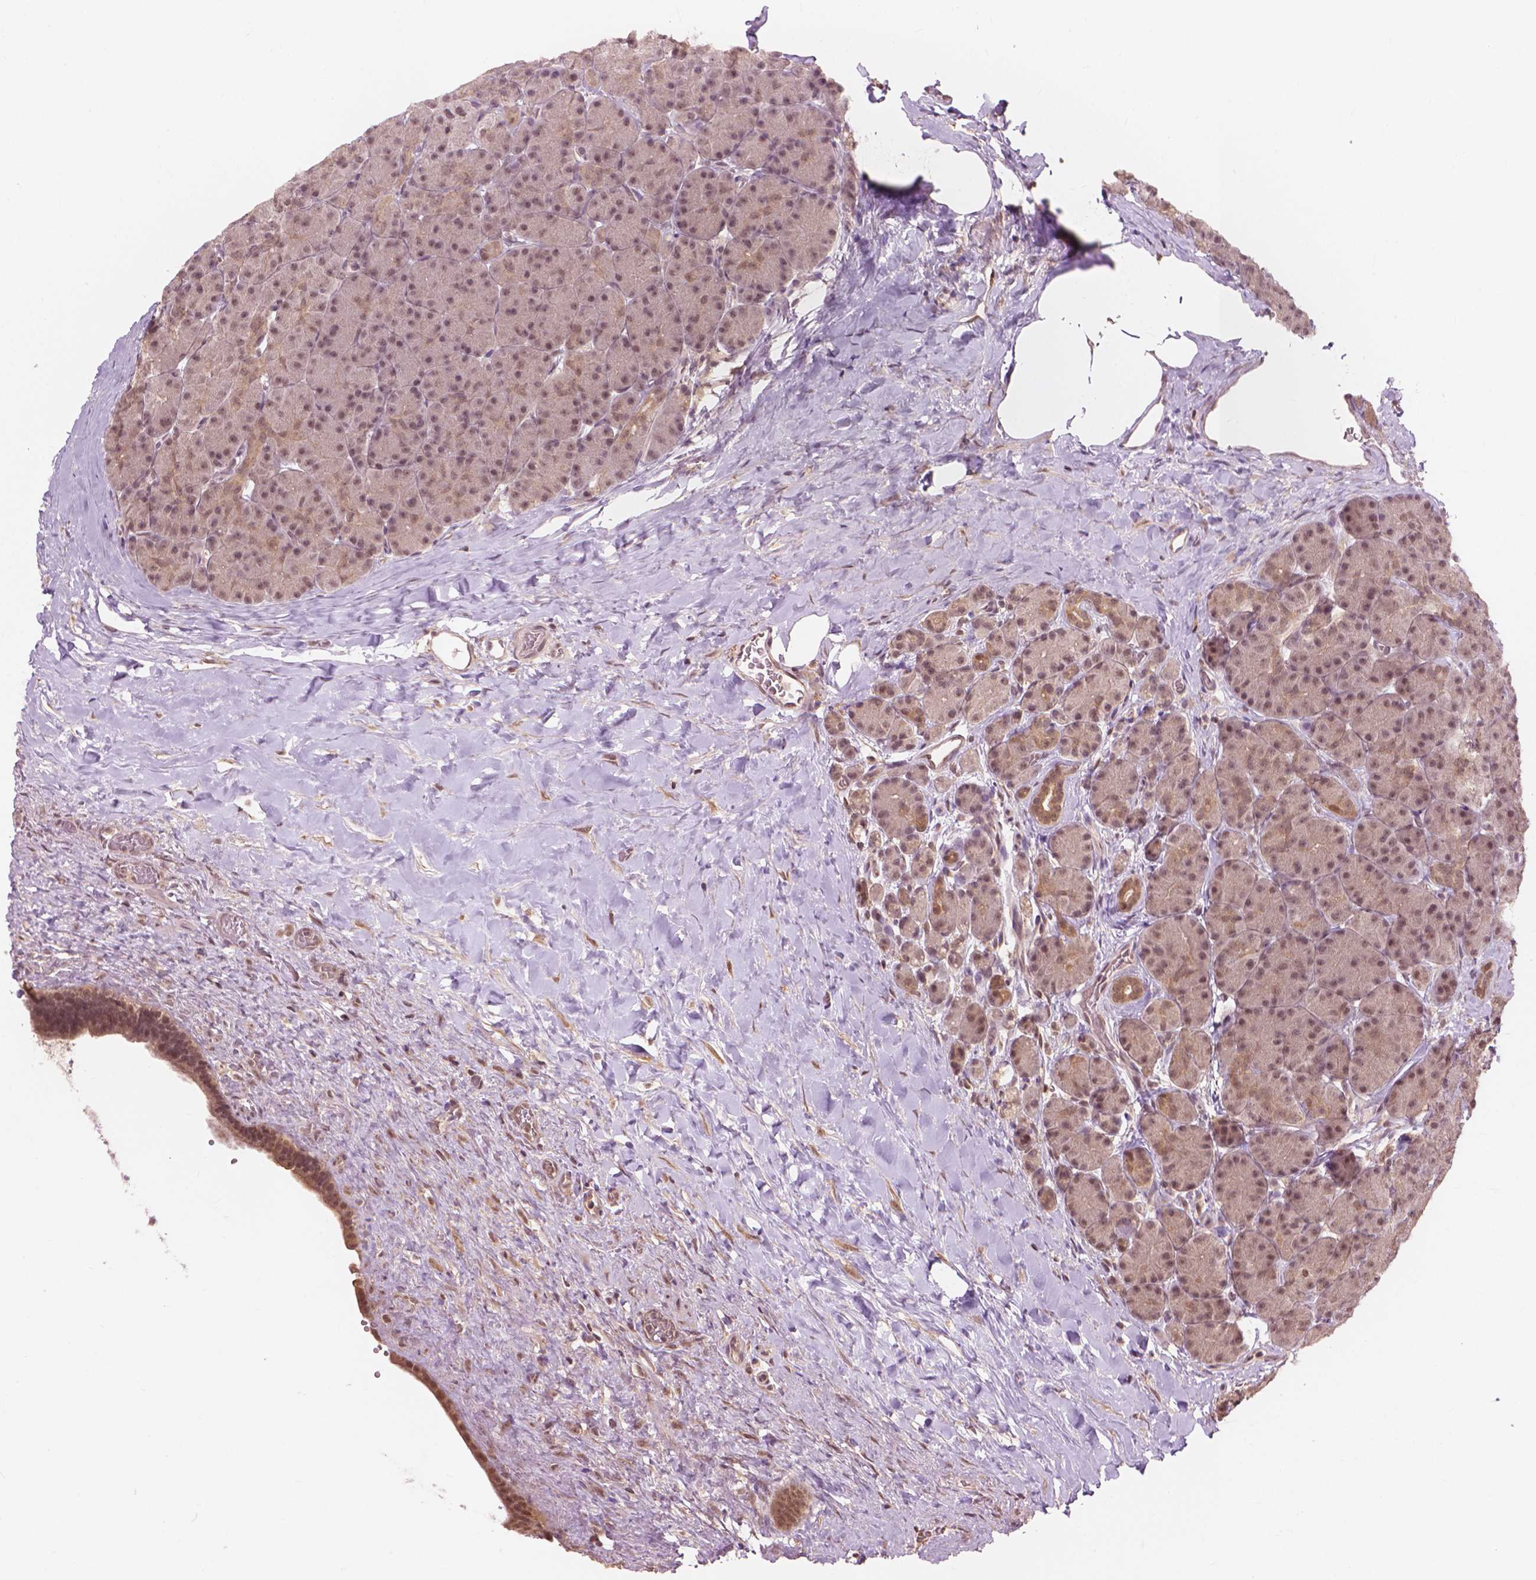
{"staining": {"intensity": "moderate", "quantity": "25%-75%", "location": "nuclear"}, "tissue": "pancreas", "cell_type": "Exocrine glandular cells", "image_type": "normal", "snomed": [{"axis": "morphology", "description": "Normal tissue, NOS"}, {"axis": "topography", "description": "Pancreas"}], "caption": "A high-resolution image shows immunohistochemistry staining of normal pancreas, which shows moderate nuclear expression in approximately 25%-75% of exocrine glandular cells.", "gene": "SSU72", "patient": {"sex": "male", "age": 57}}